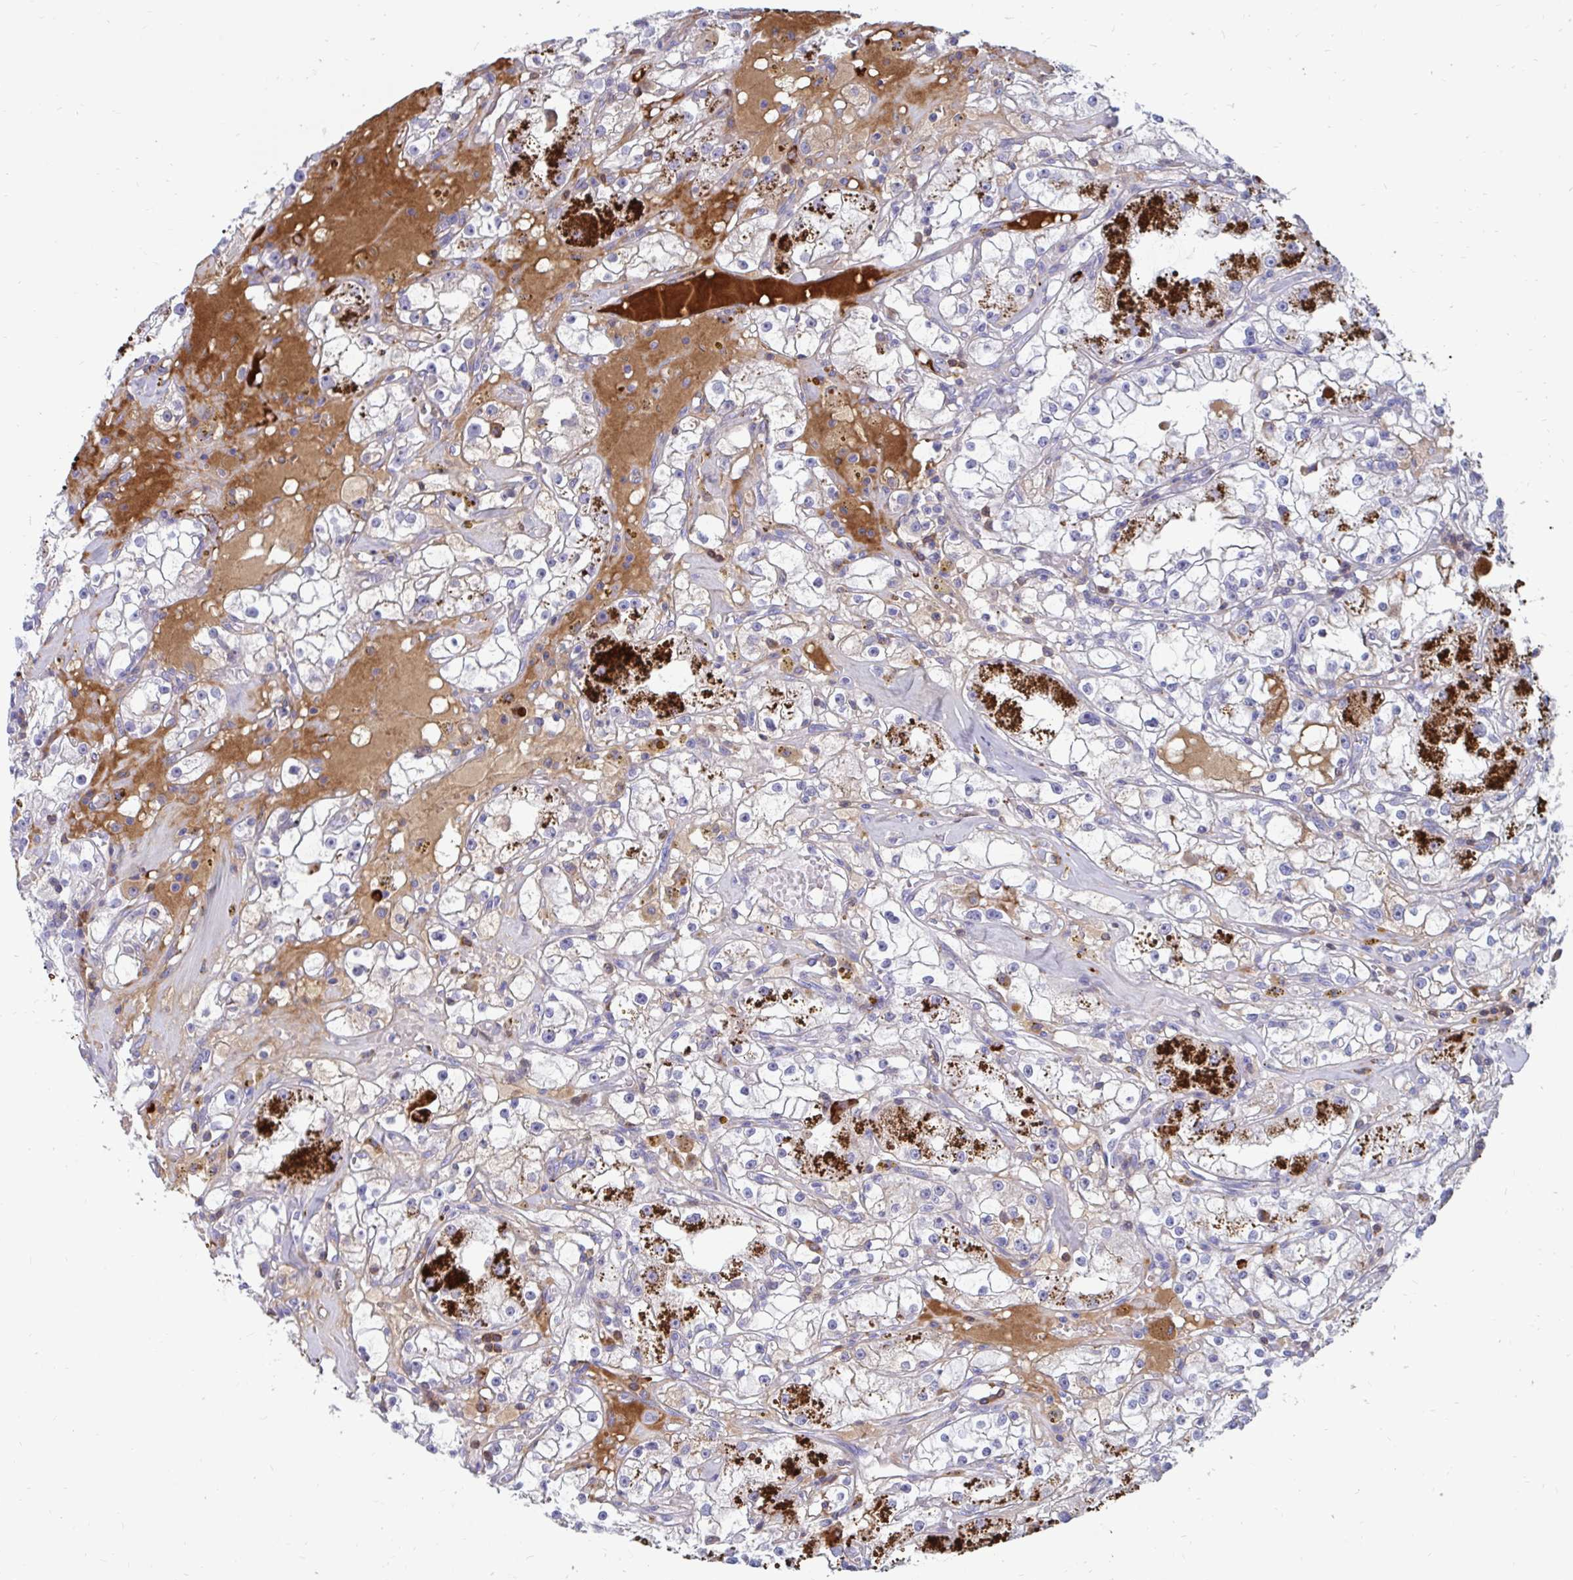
{"staining": {"intensity": "strong", "quantity": "<25%", "location": "cytoplasmic/membranous"}, "tissue": "renal cancer", "cell_type": "Tumor cells", "image_type": "cancer", "snomed": [{"axis": "morphology", "description": "Adenocarcinoma, NOS"}, {"axis": "topography", "description": "Kidney"}], "caption": "Adenocarcinoma (renal) stained with a brown dye reveals strong cytoplasmic/membranous positive positivity in about <25% of tumor cells.", "gene": "FAM219B", "patient": {"sex": "male", "age": 56}}